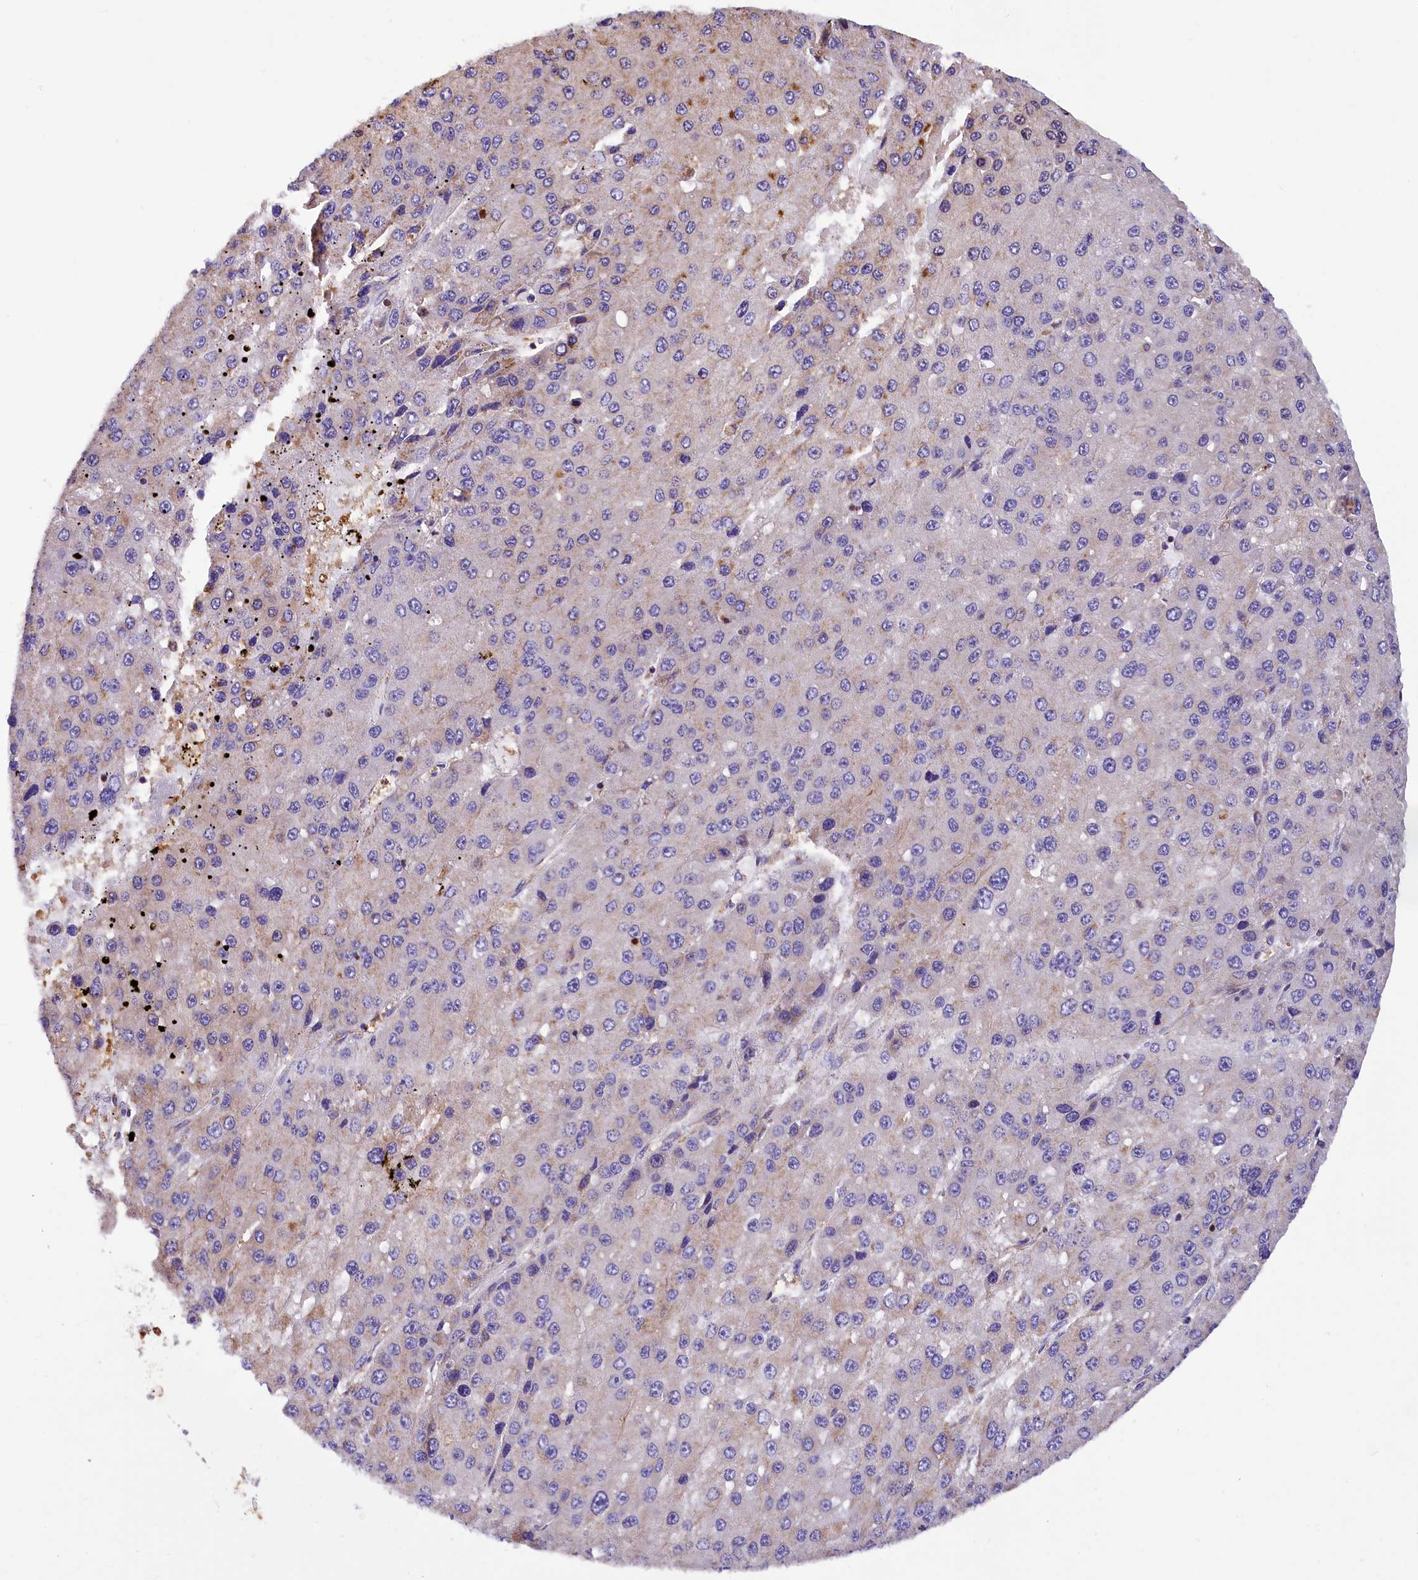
{"staining": {"intensity": "moderate", "quantity": "25%-75%", "location": "cytoplasmic/membranous"}, "tissue": "liver cancer", "cell_type": "Tumor cells", "image_type": "cancer", "snomed": [{"axis": "morphology", "description": "Carcinoma, Hepatocellular, NOS"}, {"axis": "topography", "description": "Liver"}], "caption": "Immunohistochemical staining of human hepatocellular carcinoma (liver) reveals medium levels of moderate cytoplasmic/membranous positivity in about 25%-75% of tumor cells.", "gene": "TASOR2", "patient": {"sex": "female", "age": 73}}